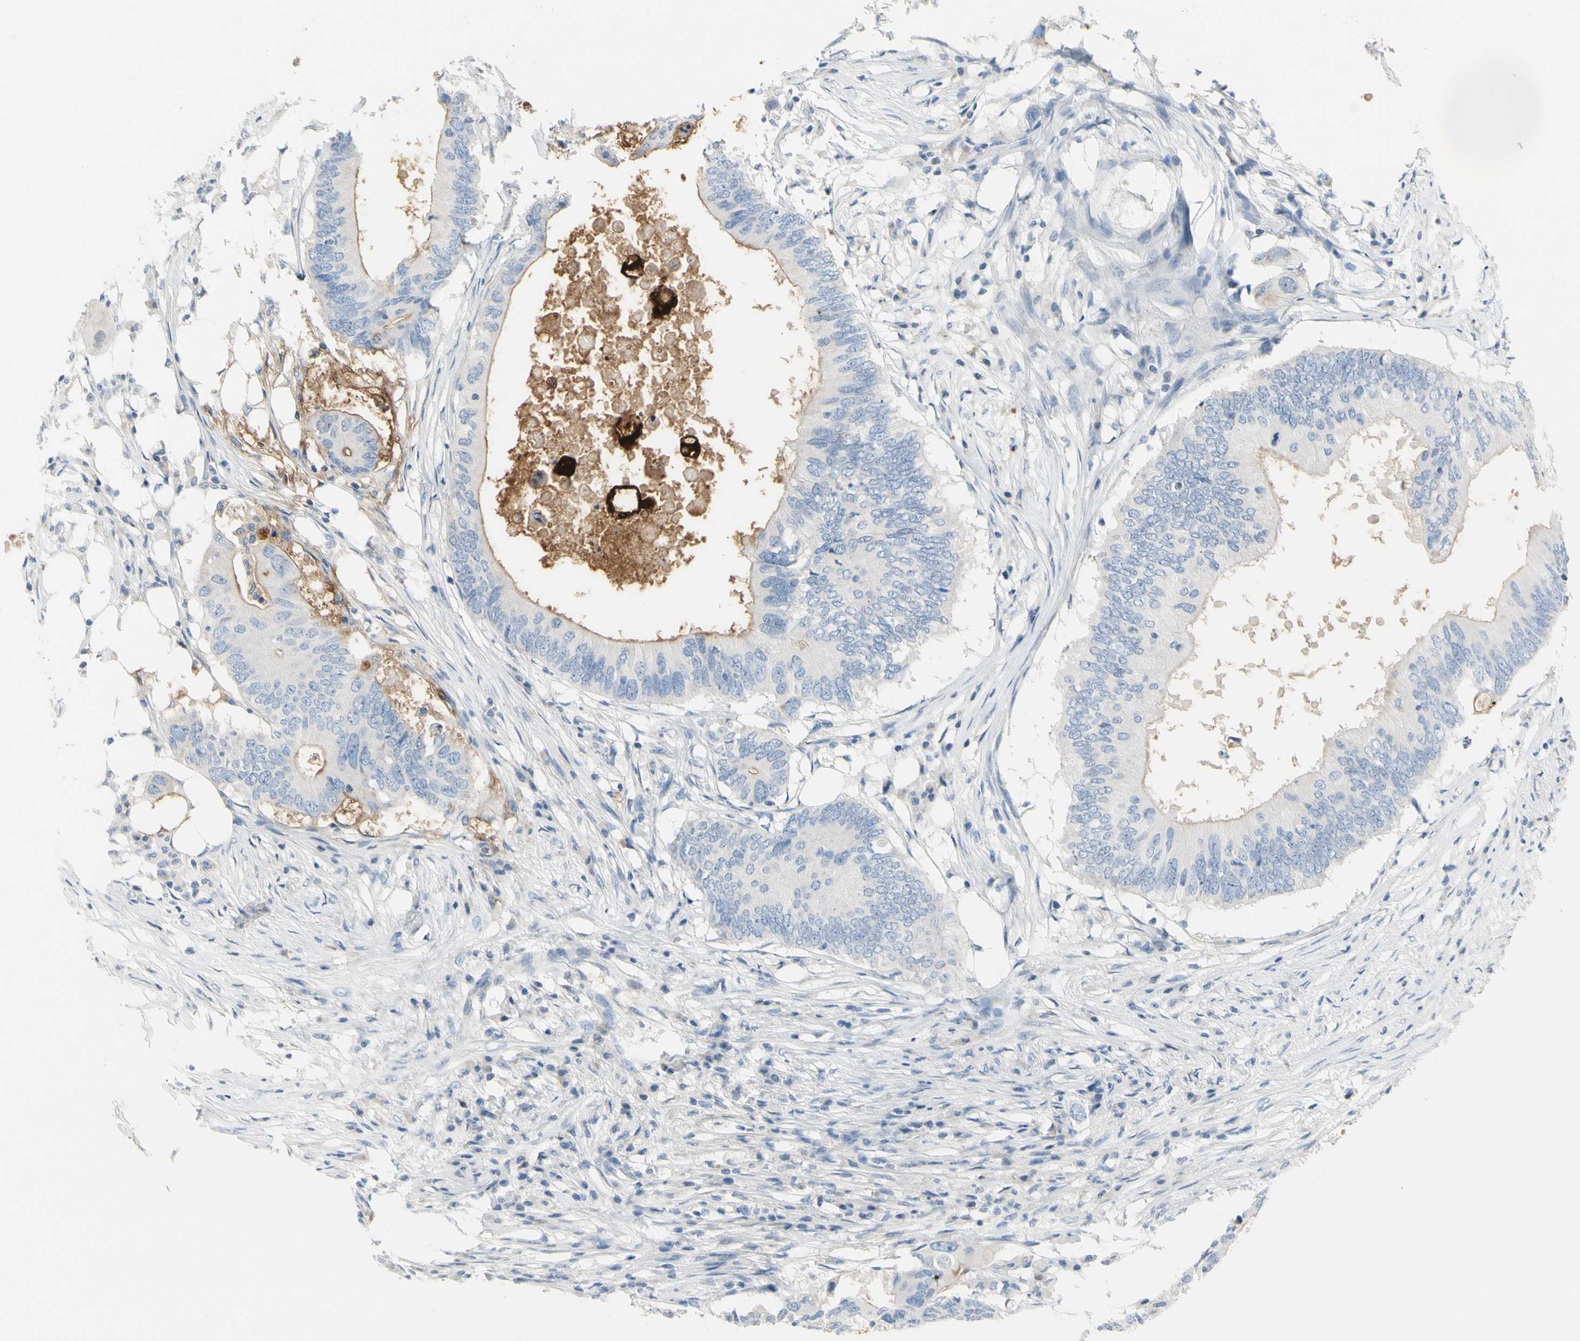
{"staining": {"intensity": "weak", "quantity": "25%-75%", "location": "cytoplasmic/membranous"}, "tissue": "colorectal cancer", "cell_type": "Tumor cells", "image_type": "cancer", "snomed": [{"axis": "morphology", "description": "Adenocarcinoma, NOS"}, {"axis": "topography", "description": "Colon"}], "caption": "Tumor cells display low levels of weak cytoplasmic/membranous expression in approximately 25%-75% of cells in colorectal adenocarcinoma.", "gene": "MUC1", "patient": {"sex": "male", "age": 71}}